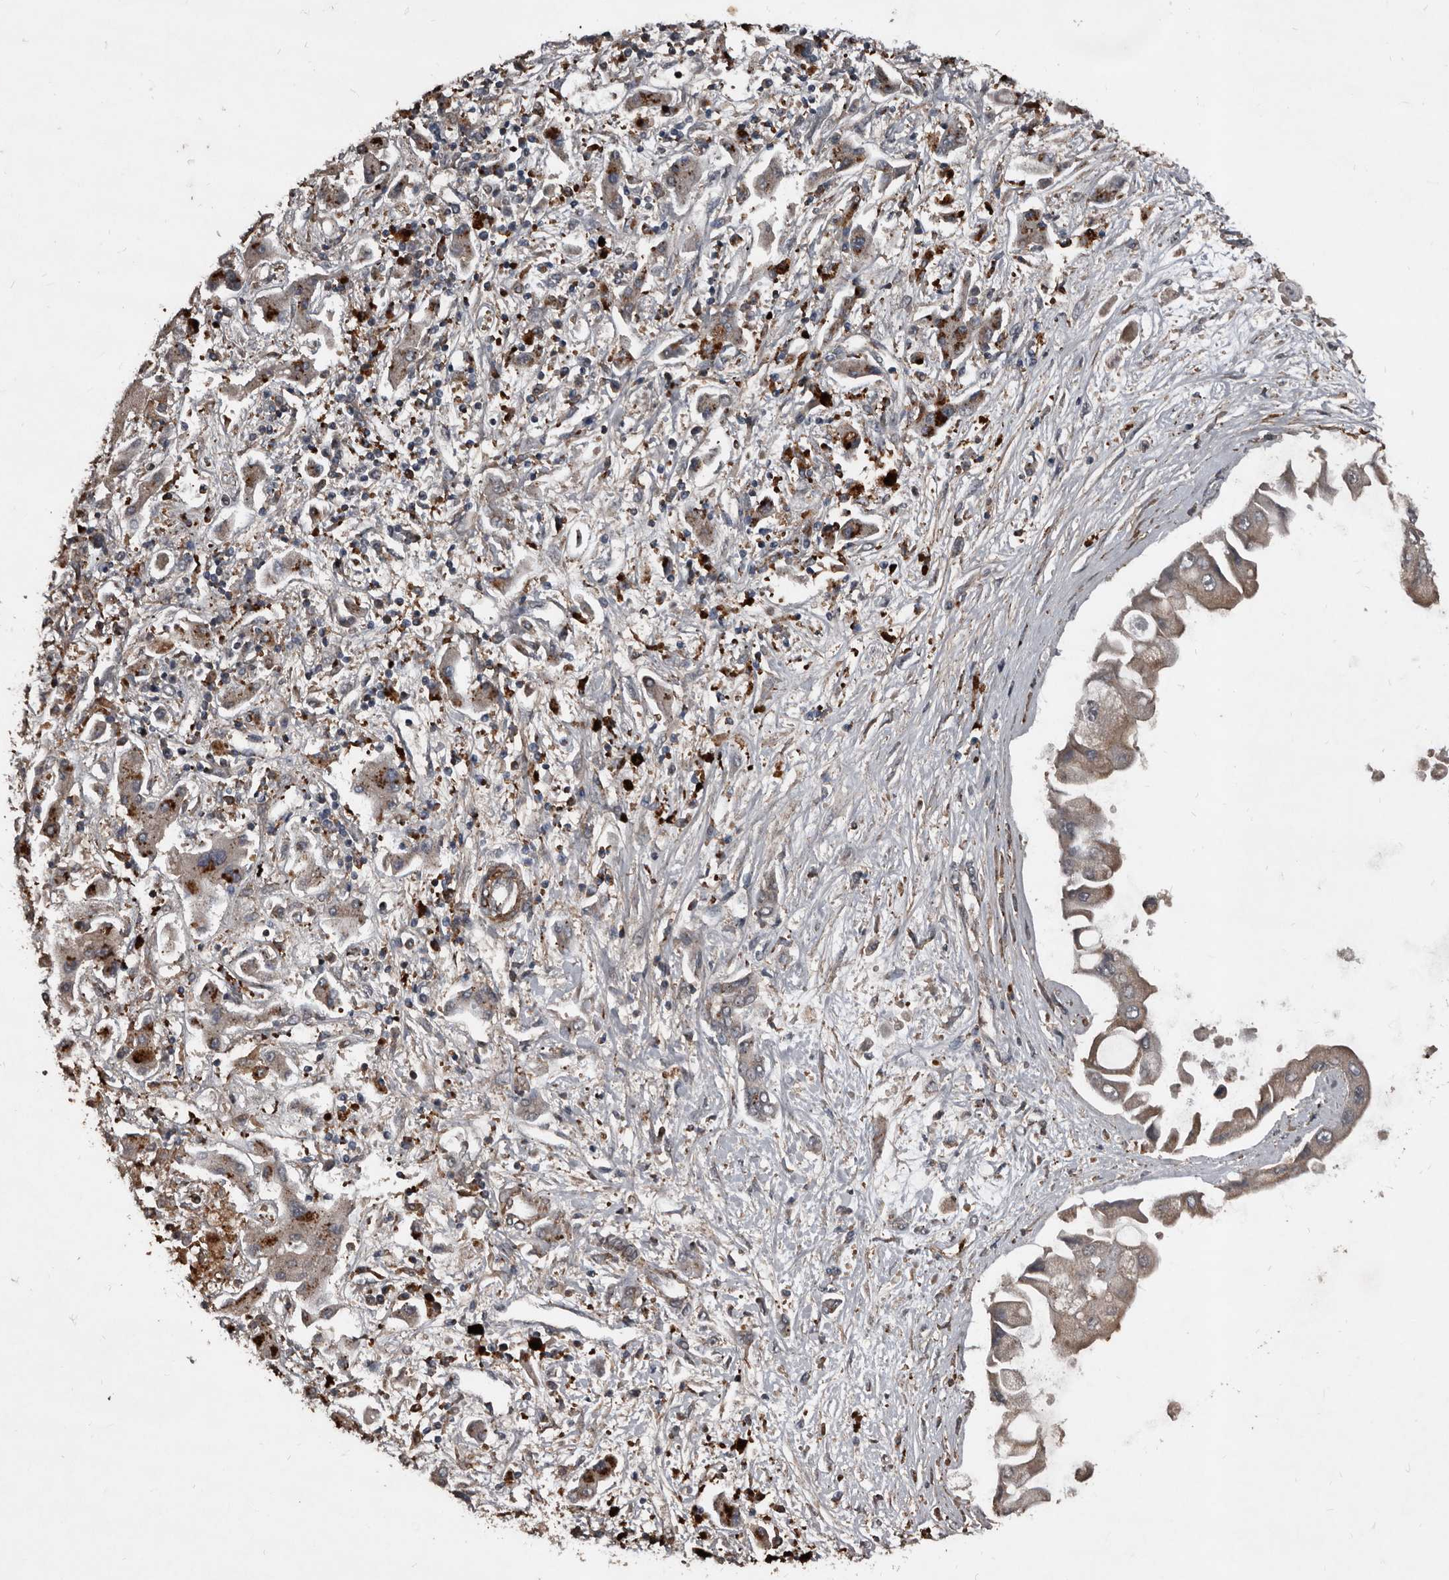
{"staining": {"intensity": "negative", "quantity": "none", "location": "none"}, "tissue": "liver cancer", "cell_type": "Tumor cells", "image_type": "cancer", "snomed": [{"axis": "morphology", "description": "Cholangiocarcinoma"}, {"axis": "topography", "description": "Liver"}], "caption": "Tumor cells are negative for protein expression in human liver cancer (cholangiocarcinoma).", "gene": "GREB1", "patient": {"sex": "male", "age": 50}}